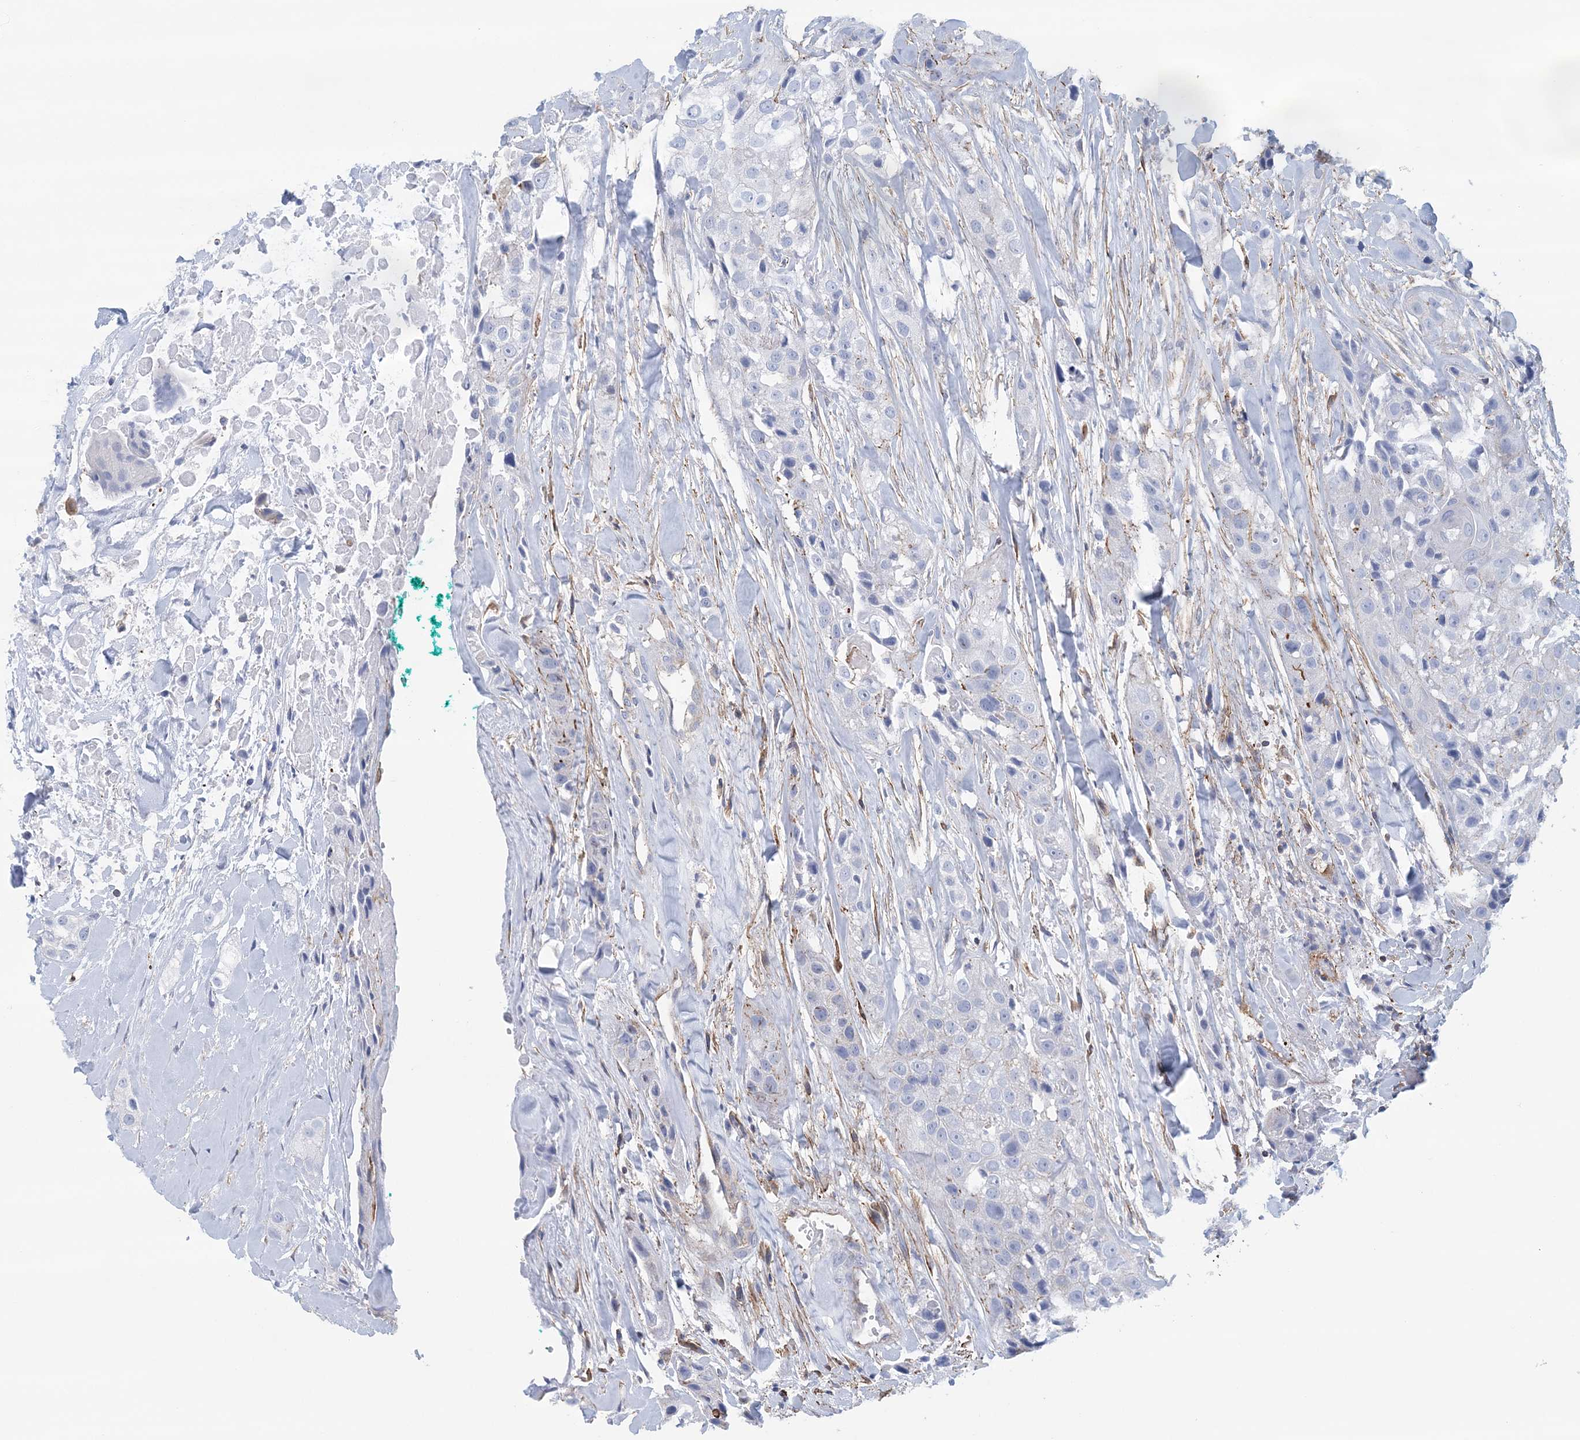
{"staining": {"intensity": "negative", "quantity": "none", "location": "none"}, "tissue": "head and neck cancer", "cell_type": "Tumor cells", "image_type": "cancer", "snomed": [{"axis": "morphology", "description": "Normal tissue, NOS"}, {"axis": "morphology", "description": "Squamous cell carcinoma, NOS"}, {"axis": "topography", "description": "Skeletal muscle"}, {"axis": "topography", "description": "Head-Neck"}], "caption": "Immunohistochemistry (IHC) image of neoplastic tissue: head and neck cancer stained with DAB displays no significant protein positivity in tumor cells.", "gene": "C11orf21", "patient": {"sex": "male", "age": 51}}